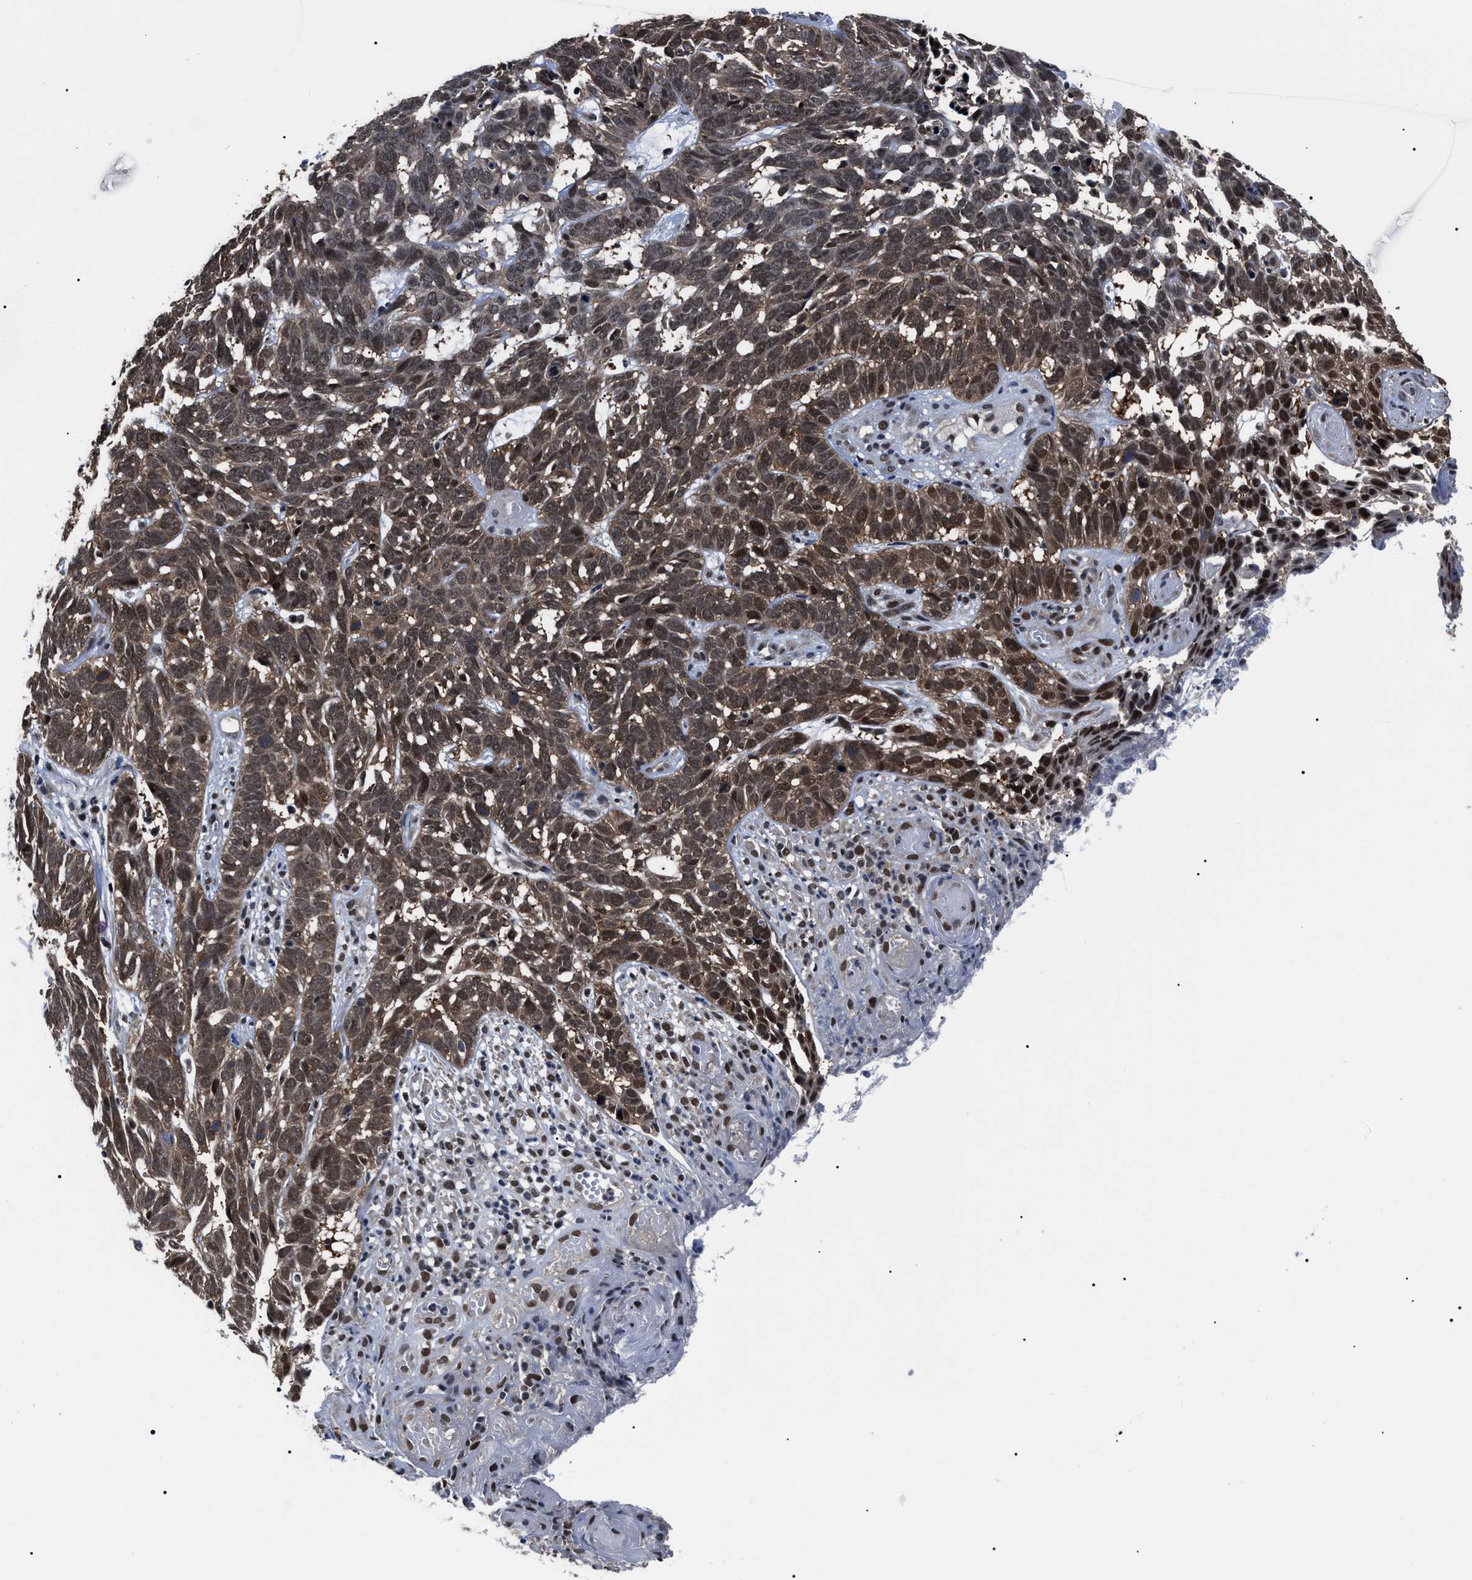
{"staining": {"intensity": "moderate", "quantity": ">75%", "location": "cytoplasmic/membranous,nuclear"}, "tissue": "skin cancer", "cell_type": "Tumor cells", "image_type": "cancer", "snomed": [{"axis": "morphology", "description": "Basal cell carcinoma"}, {"axis": "topography", "description": "Skin"}], "caption": "Immunohistochemical staining of skin basal cell carcinoma displays moderate cytoplasmic/membranous and nuclear protein positivity in approximately >75% of tumor cells.", "gene": "CSNK2A1", "patient": {"sex": "male", "age": 87}}